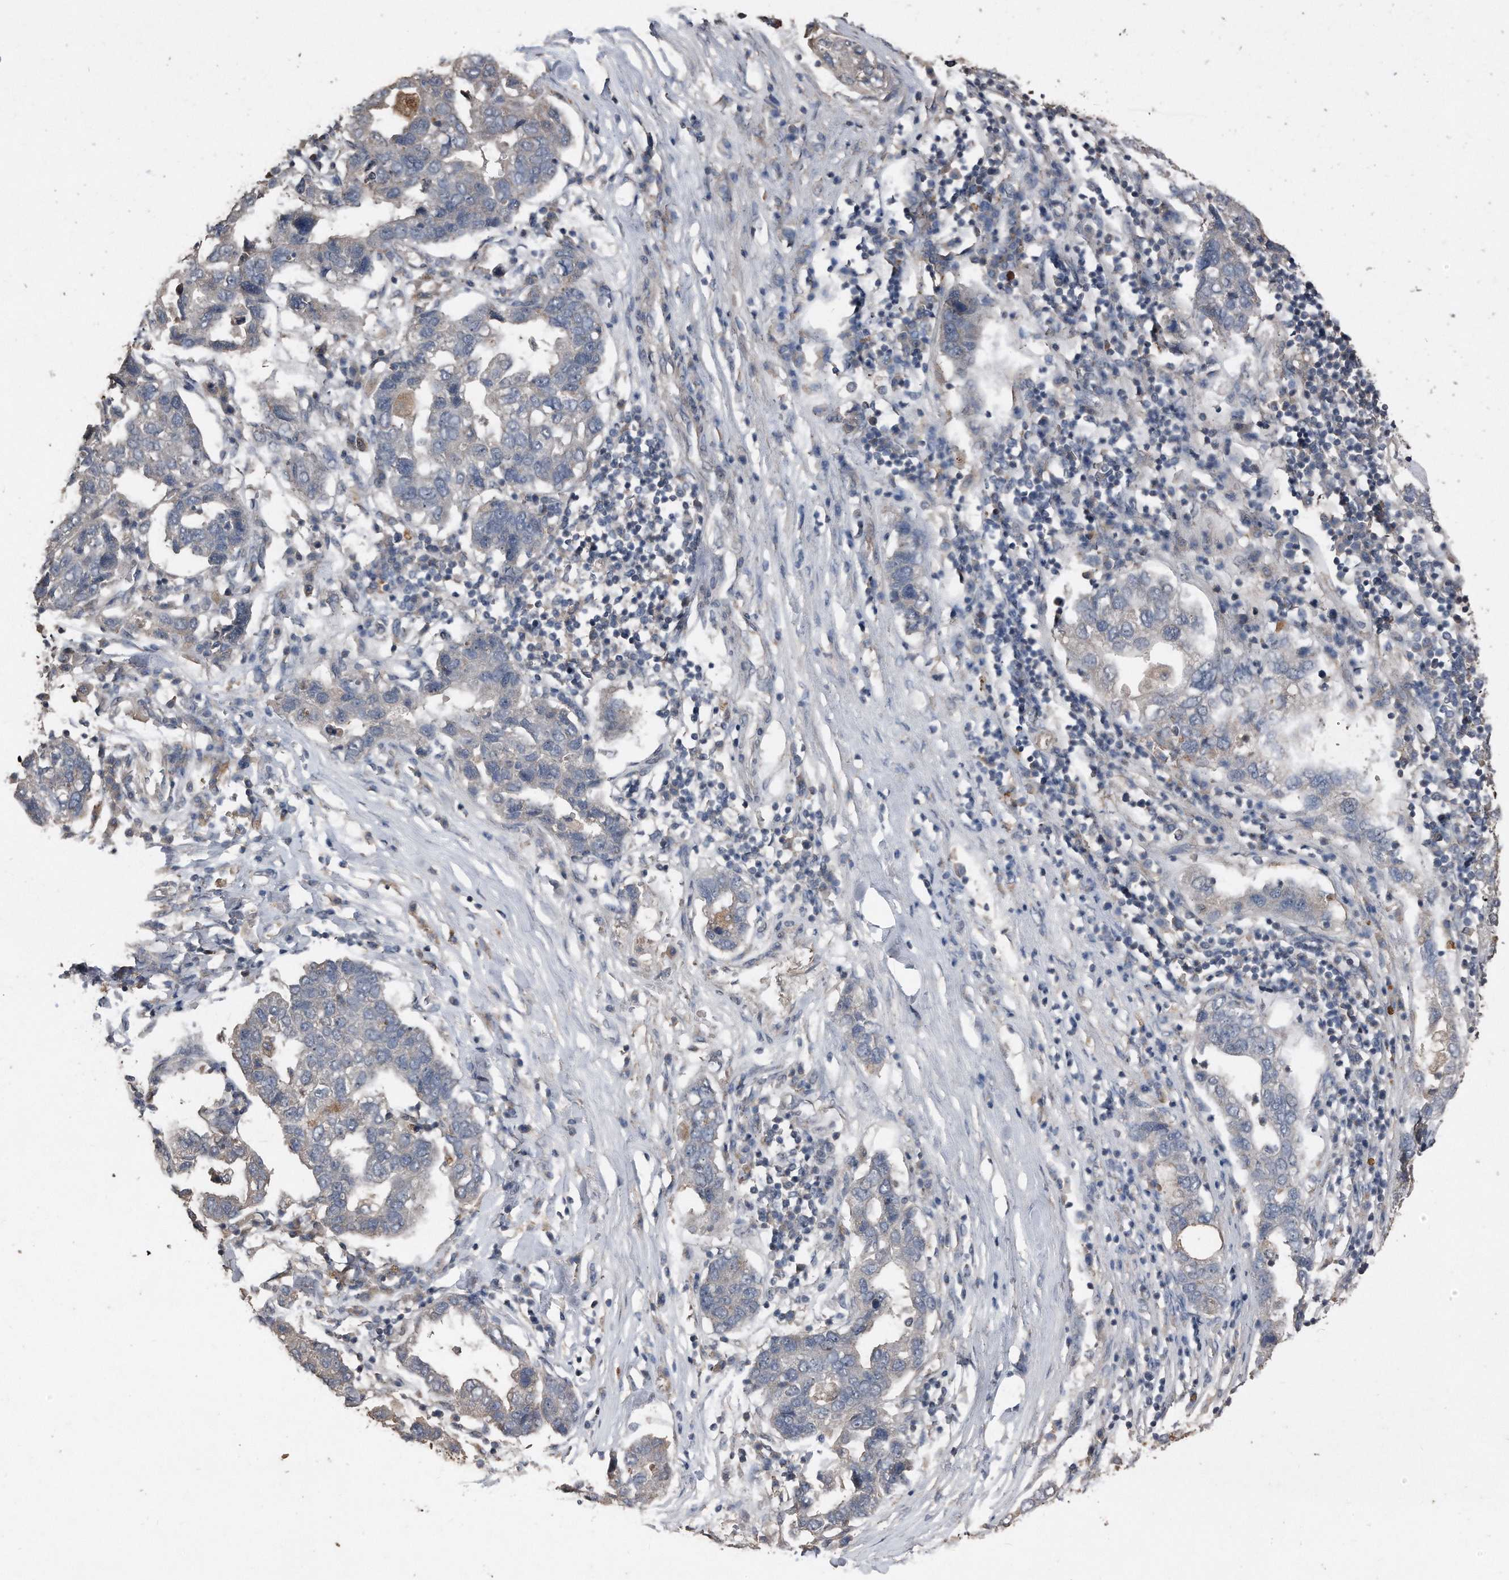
{"staining": {"intensity": "negative", "quantity": "none", "location": "none"}, "tissue": "pancreatic cancer", "cell_type": "Tumor cells", "image_type": "cancer", "snomed": [{"axis": "morphology", "description": "Adenocarcinoma, NOS"}, {"axis": "topography", "description": "Pancreas"}], "caption": "An immunohistochemistry (IHC) micrograph of pancreatic cancer is shown. There is no staining in tumor cells of pancreatic cancer. The staining is performed using DAB (3,3'-diaminobenzidine) brown chromogen with nuclei counter-stained in using hematoxylin.", "gene": "ANKRD10", "patient": {"sex": "female", "age": 61}}